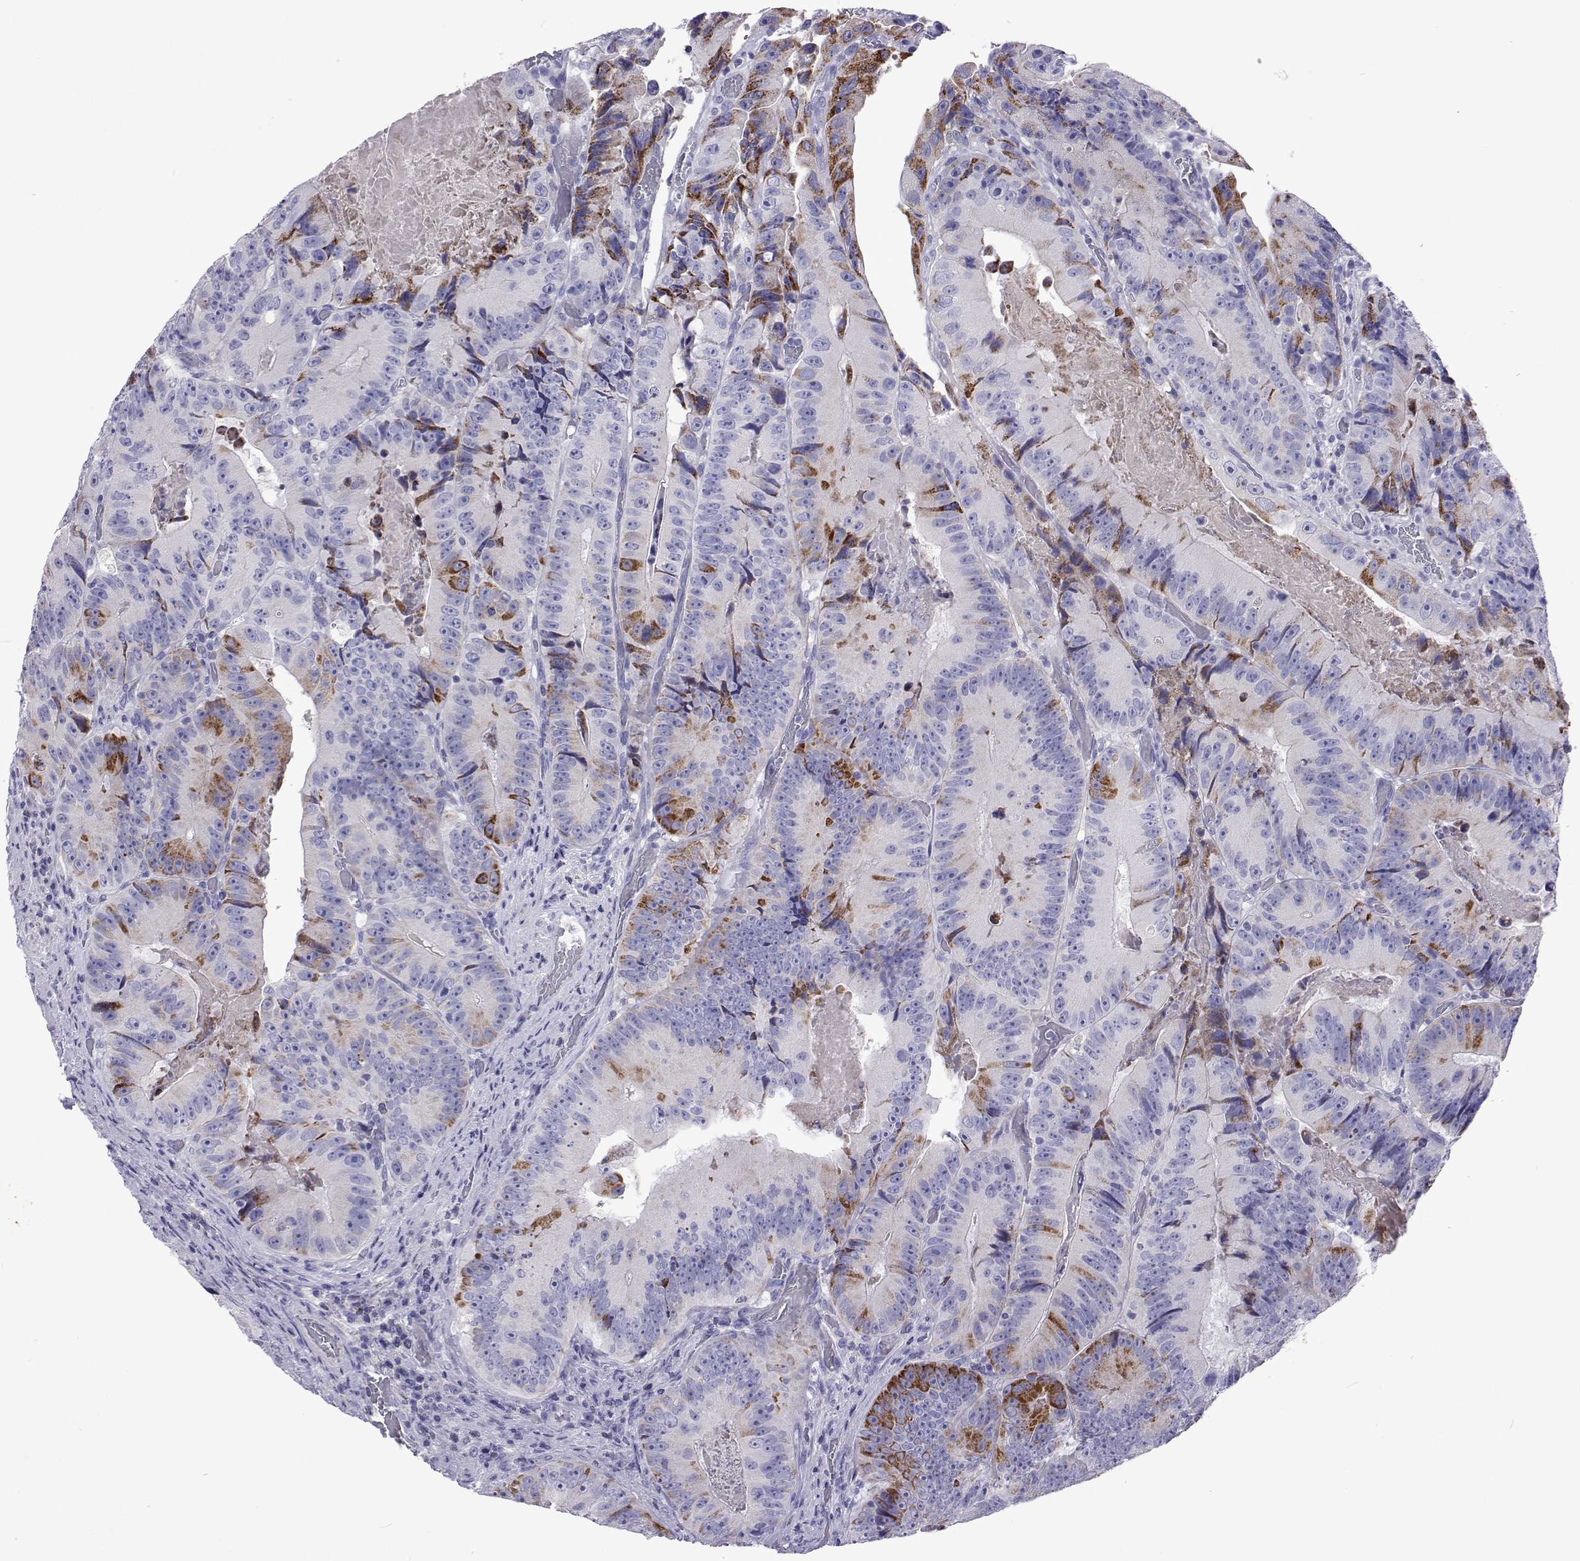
{"staining": {"intensity": "moderate", "quantity": "<25%", "location": "cytoplasmic/membranous"}, "tissue": "colorectal cancer", "cell_type": "Tumor cells", "image_type": "cancer", "snomed": [{"axis": "morphology", "description": "Adenocarcinoma, NOS"}, {"axis": "topography", "description": "Colon"}], "caption": "Immunohistochemistry (IHC) (DAB) staining of colorectal cancer (adenocarcinoma) demonstrates moderate cytoplasmic/membranous protein expression in about <25% of tumor cells. The protein is stained brown, and the nuclei are stained in blue (DAB (3,3'-diaminobenzidine) IHC with brightfield microscopy, high magnification).", "gene": "UMODL1", "patient": {"sex": "female", "age": 86}}